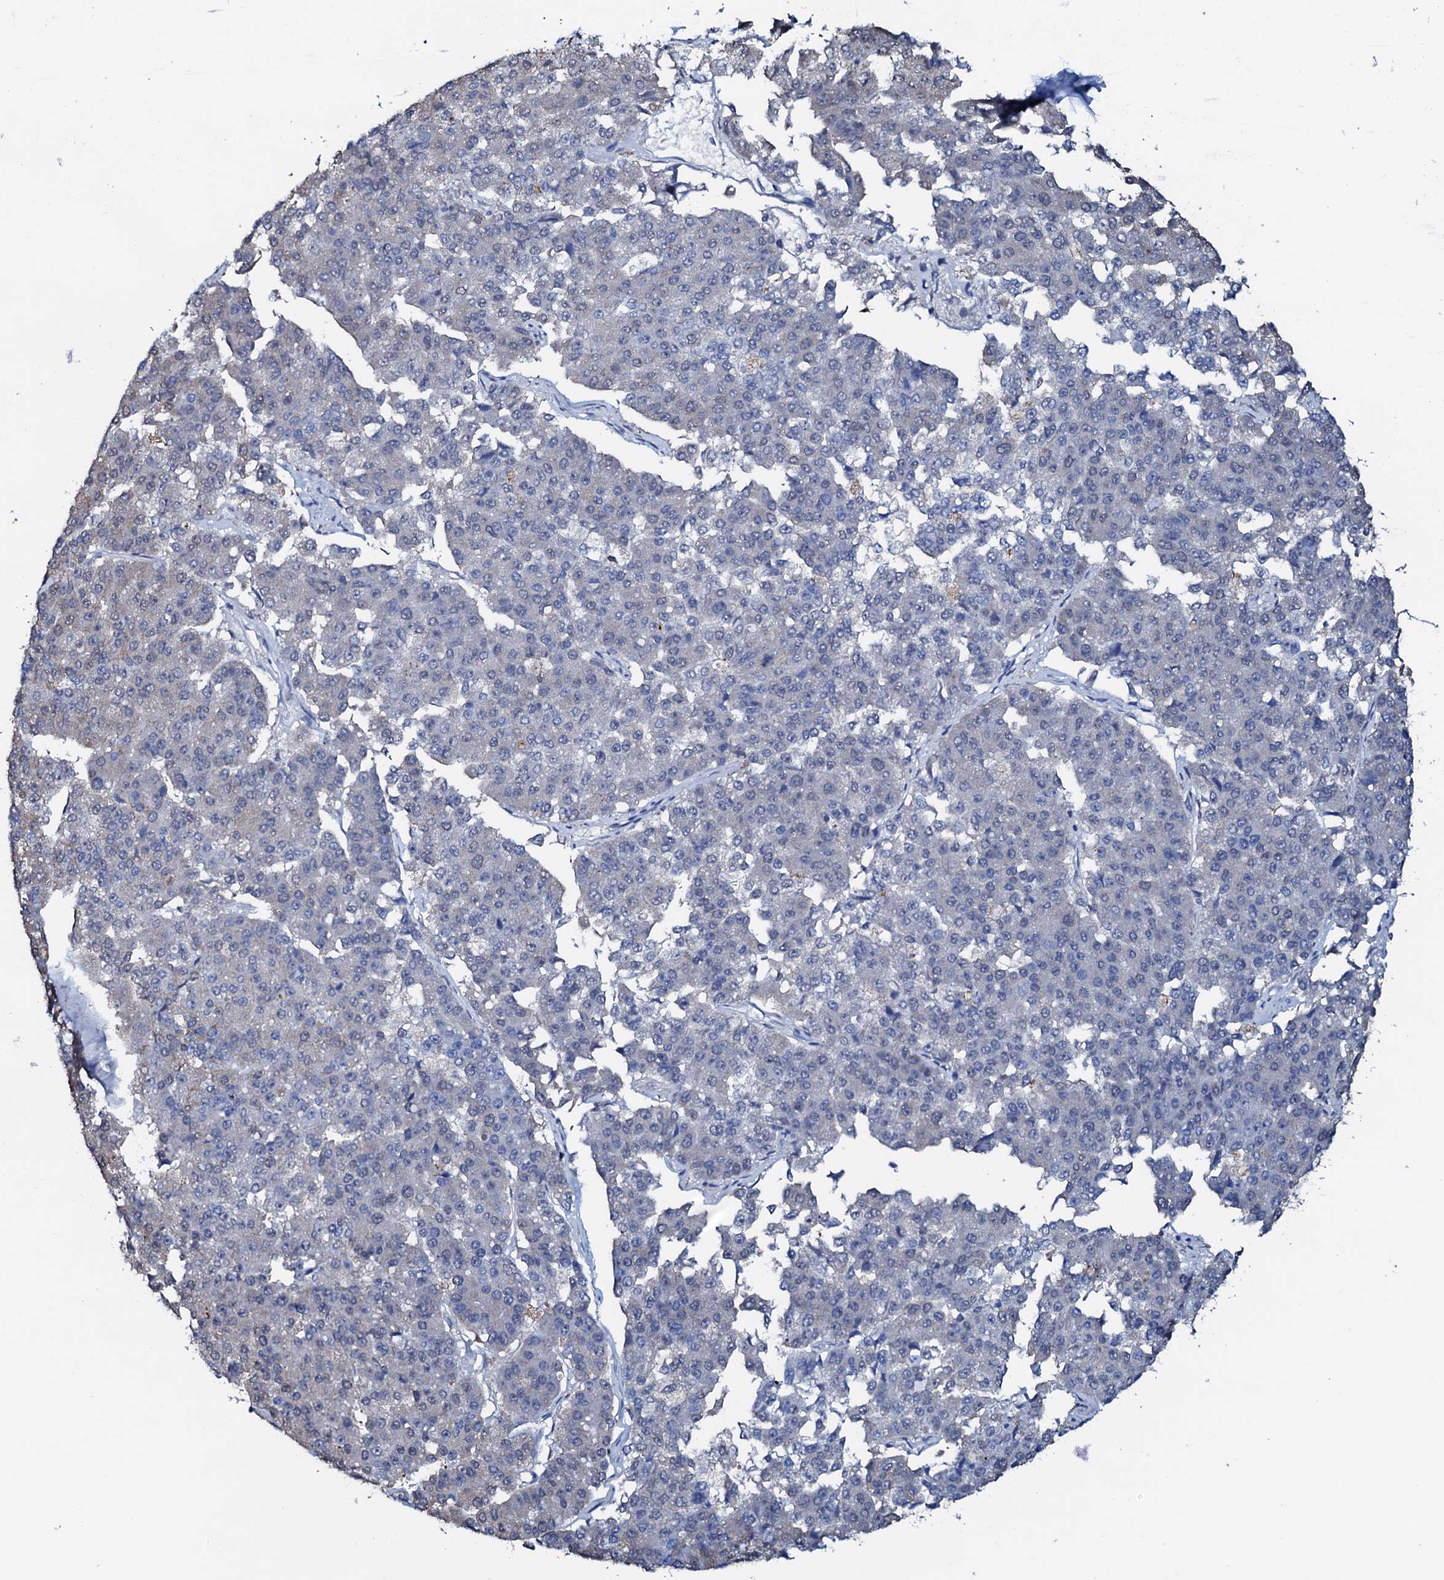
{"staining": {"intensity": "negative", "quantity": "none", "location": "none"}, "tissue": "pancreatic cancer", "cell_type": "Tumor cells", "image_type": "cancer", "snomed": [{"axis": "morphology", "description": "Adenocarcinoma, NOS"}, {"axis": "topography", "description": "Pancreas"}], "caption": "Immunohistochemistry (IHC) of adenocarcinoma (pancreatic) exhibits no positivity in tumor cells. (IHC, brightfield microscopy, high magnification).", "gene": "AMER2", "patient": {"sex": "male", "age": 50}}